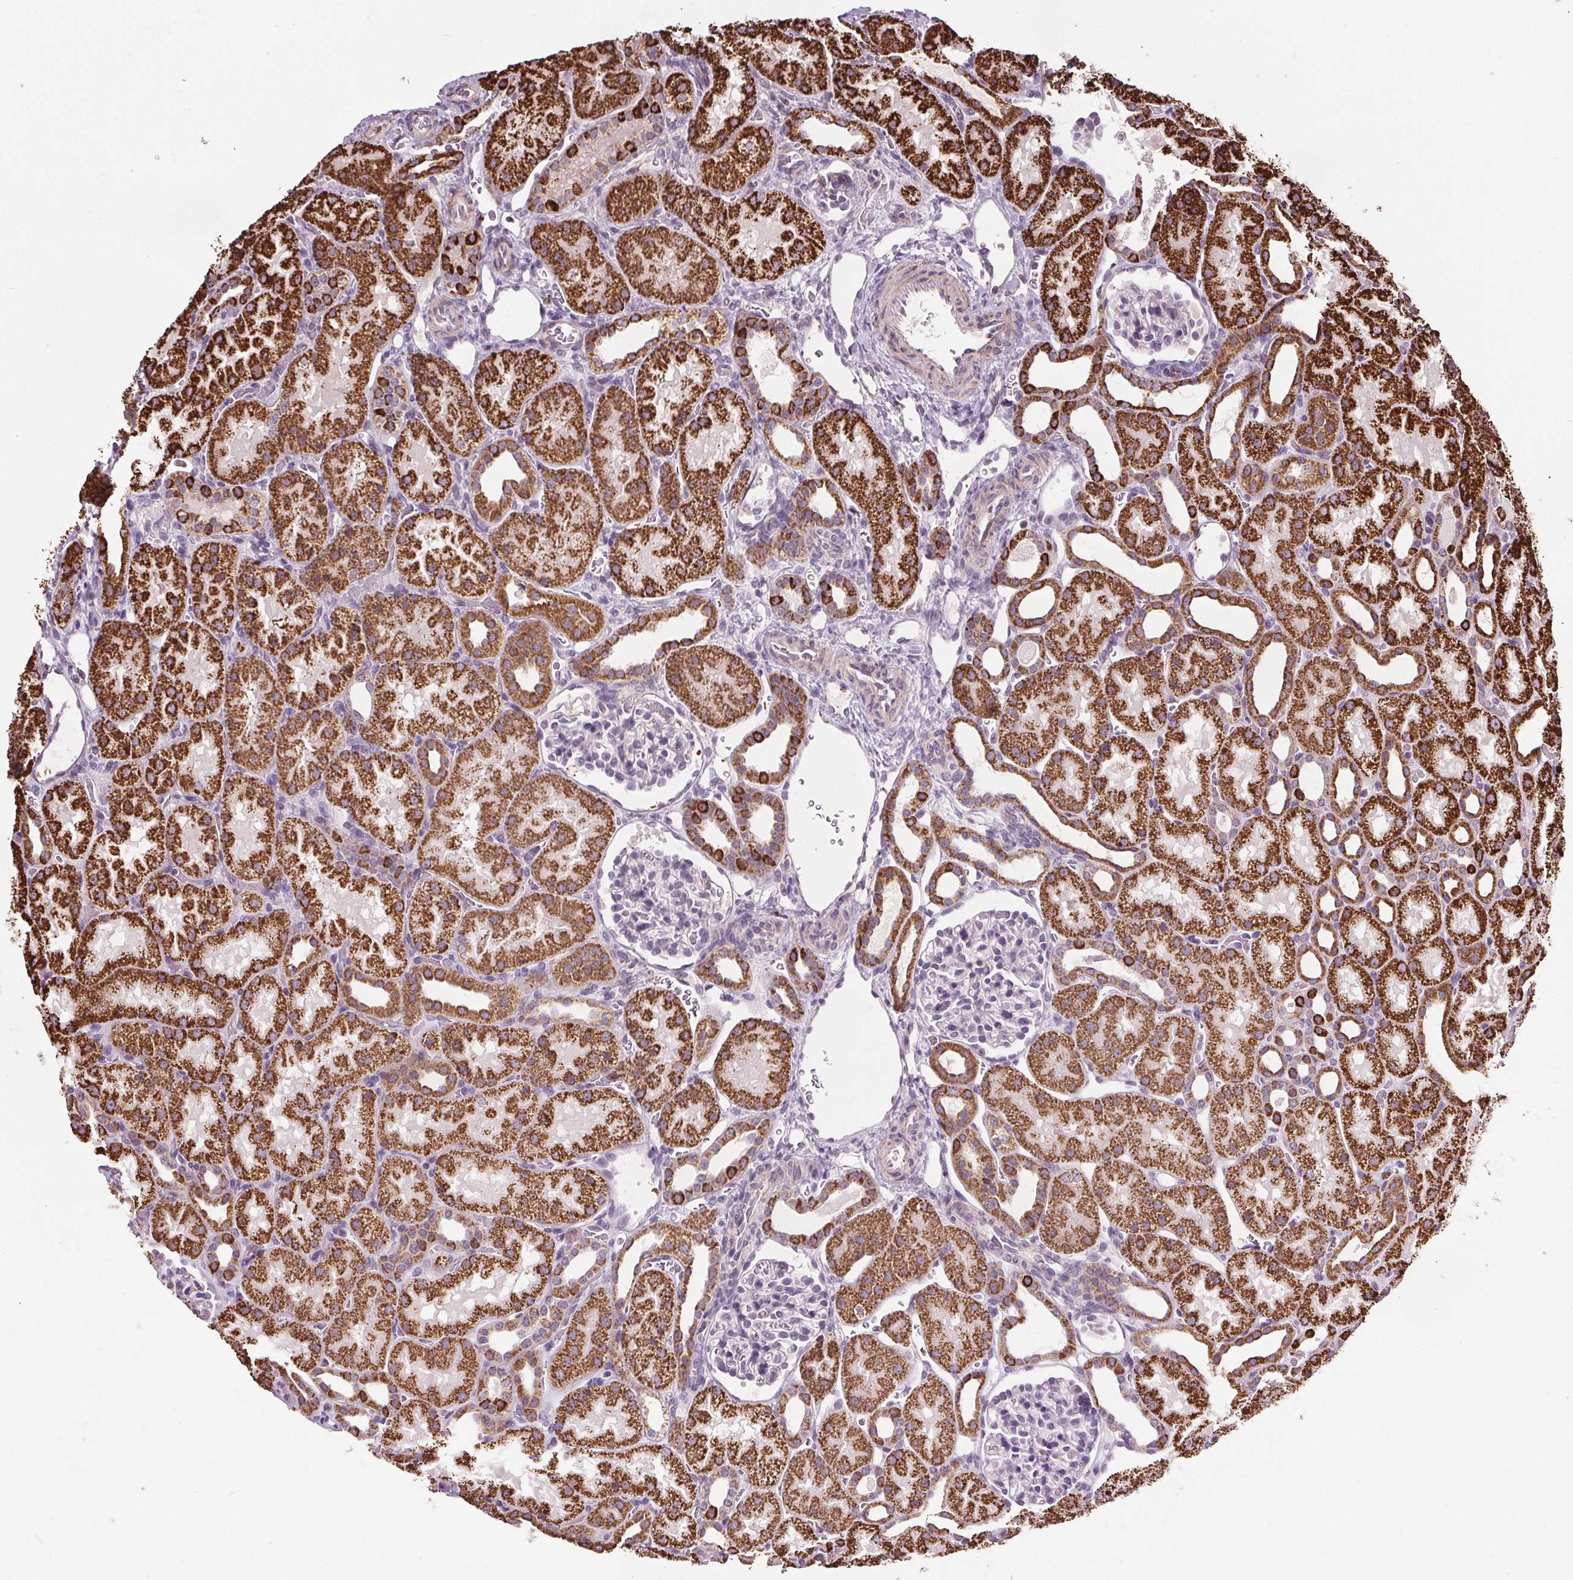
{"staining": {"intensity": "negative", "quantity": "none", "location": "none"}, "tissue": "kidney", "cell_type": "Cells in glomeruli", "image_type": "normal", "snomed": [{"axis": "morphology", "description": "Normal tissue, NOS"}, {"axis": "topography", "description": "Kidney"}], "caption": "There is no significant expression in cells in glomeruli of kidney. The staining was performed using DAB (3,3'-diaminobenzidine) to visualize the protein expression in brown, while the nuclei were stained in blue with hematoxylin (Magnification: 20x).", "gene": "LFNG", "patient": {"sex": "male", "age": 2}}